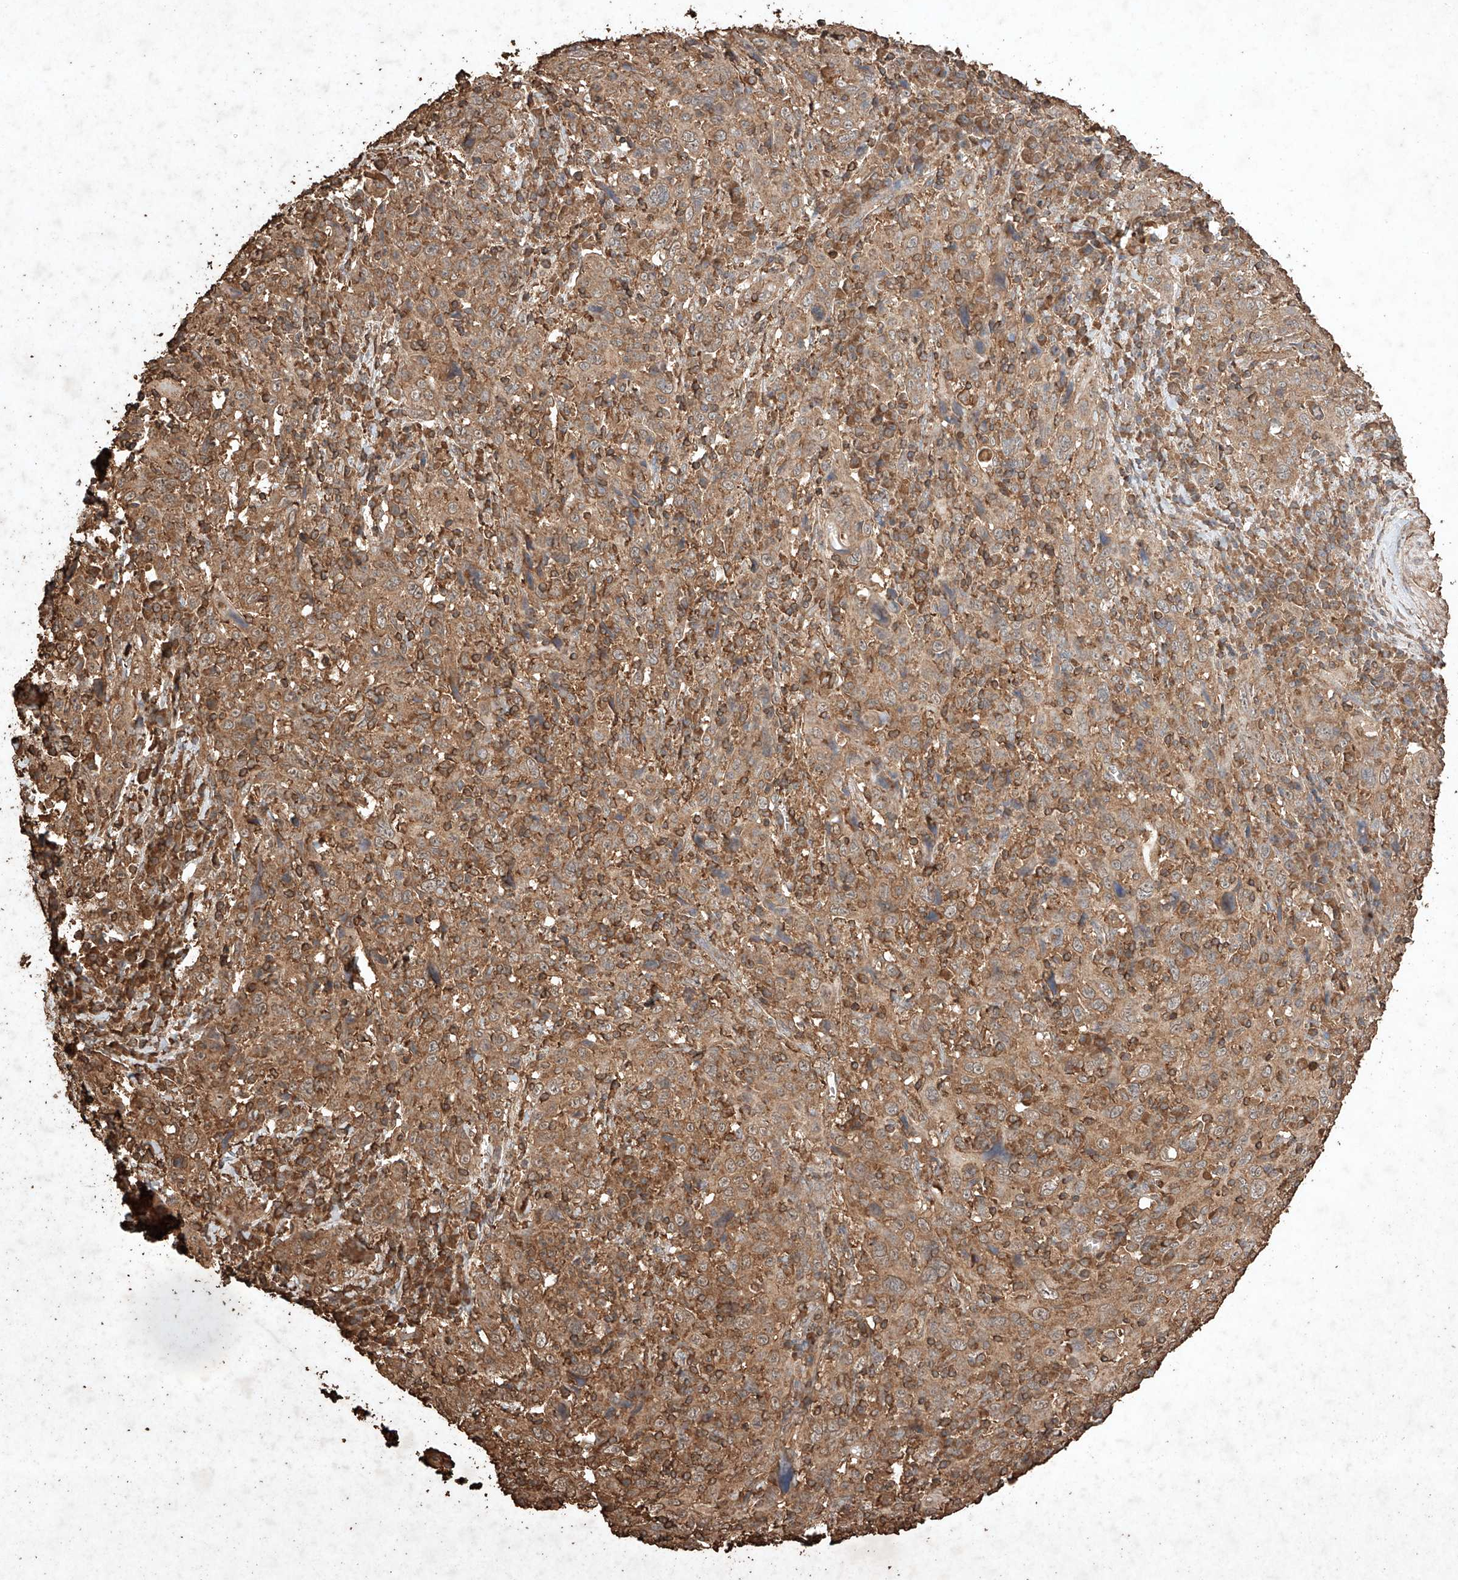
{"staining": {"intensity": "moderate", "quantity": ">75%", "location": "cytoplasmic/membranous"}, "tissue": "cervical cancer", "cell_type": "Tumor cells", "image_type": "cancer", "snomed": [{"axis": "morphology", "description": "Squamous cell carcinoma, NOS"}, {"axis": "topography", "description": "Cervix"}], "caption": "Squamous cell carcinoma (cervical) tissue reveals moderate cytoplasmic/membranous expression in about >75% of tumor cells", "gene": "M6PR", "patient": {"sex": "female", "age": 46}}